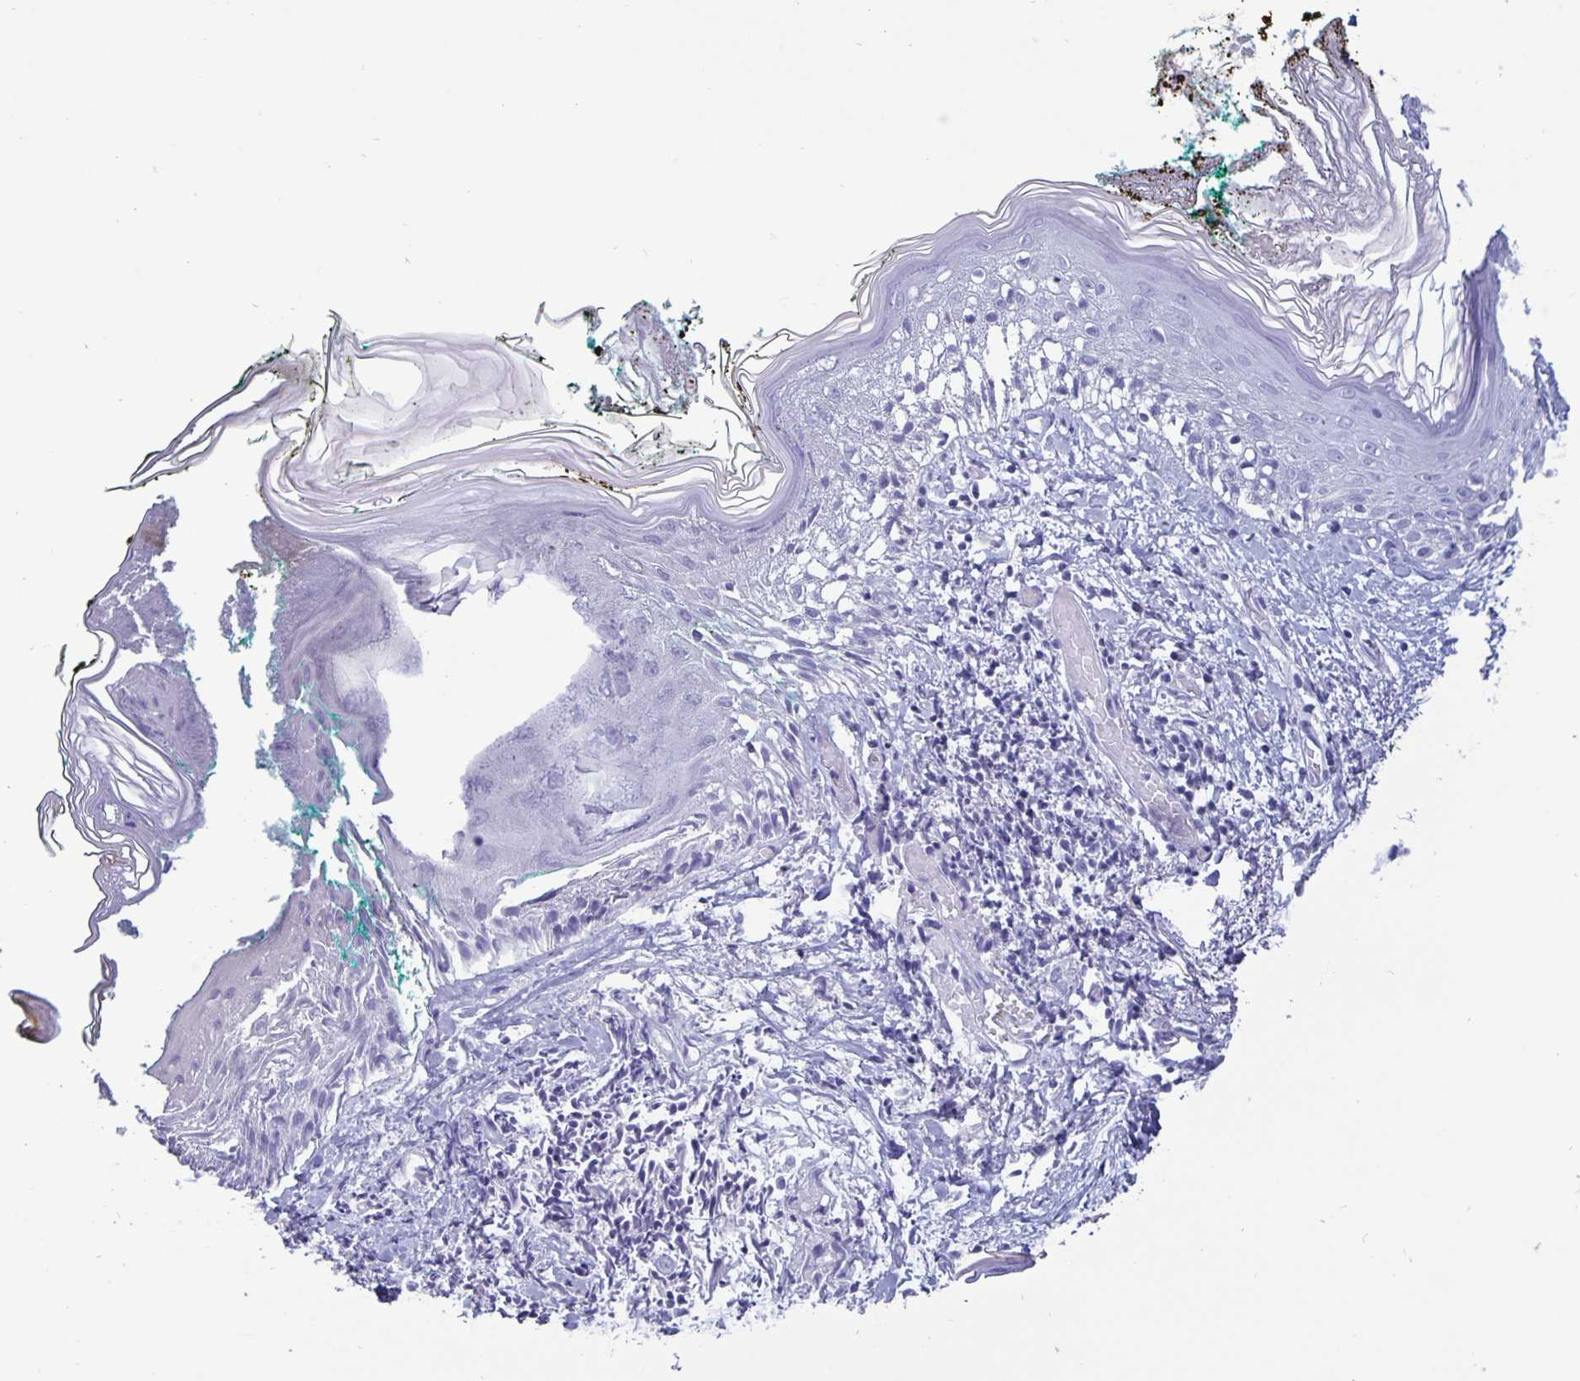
{"staining": {"intensity": "negative", "quantity": "none", "location": "none"}, "tissue": "skin", "cell_type": "Fibroblasts", "image_type": "normal", "snomed": [{"axis": "morphology", "description": "Normal tissue, NOS"}, {"axis": "topography", "description": "Skin"}], "caption": "An immunohistochemistry (IHC) histopathology image of normal skin is shown. There is no staining in fibroblasts of skin.", "gene": "BPIFA3", "patient": {"sex": "female", "age": 34}}